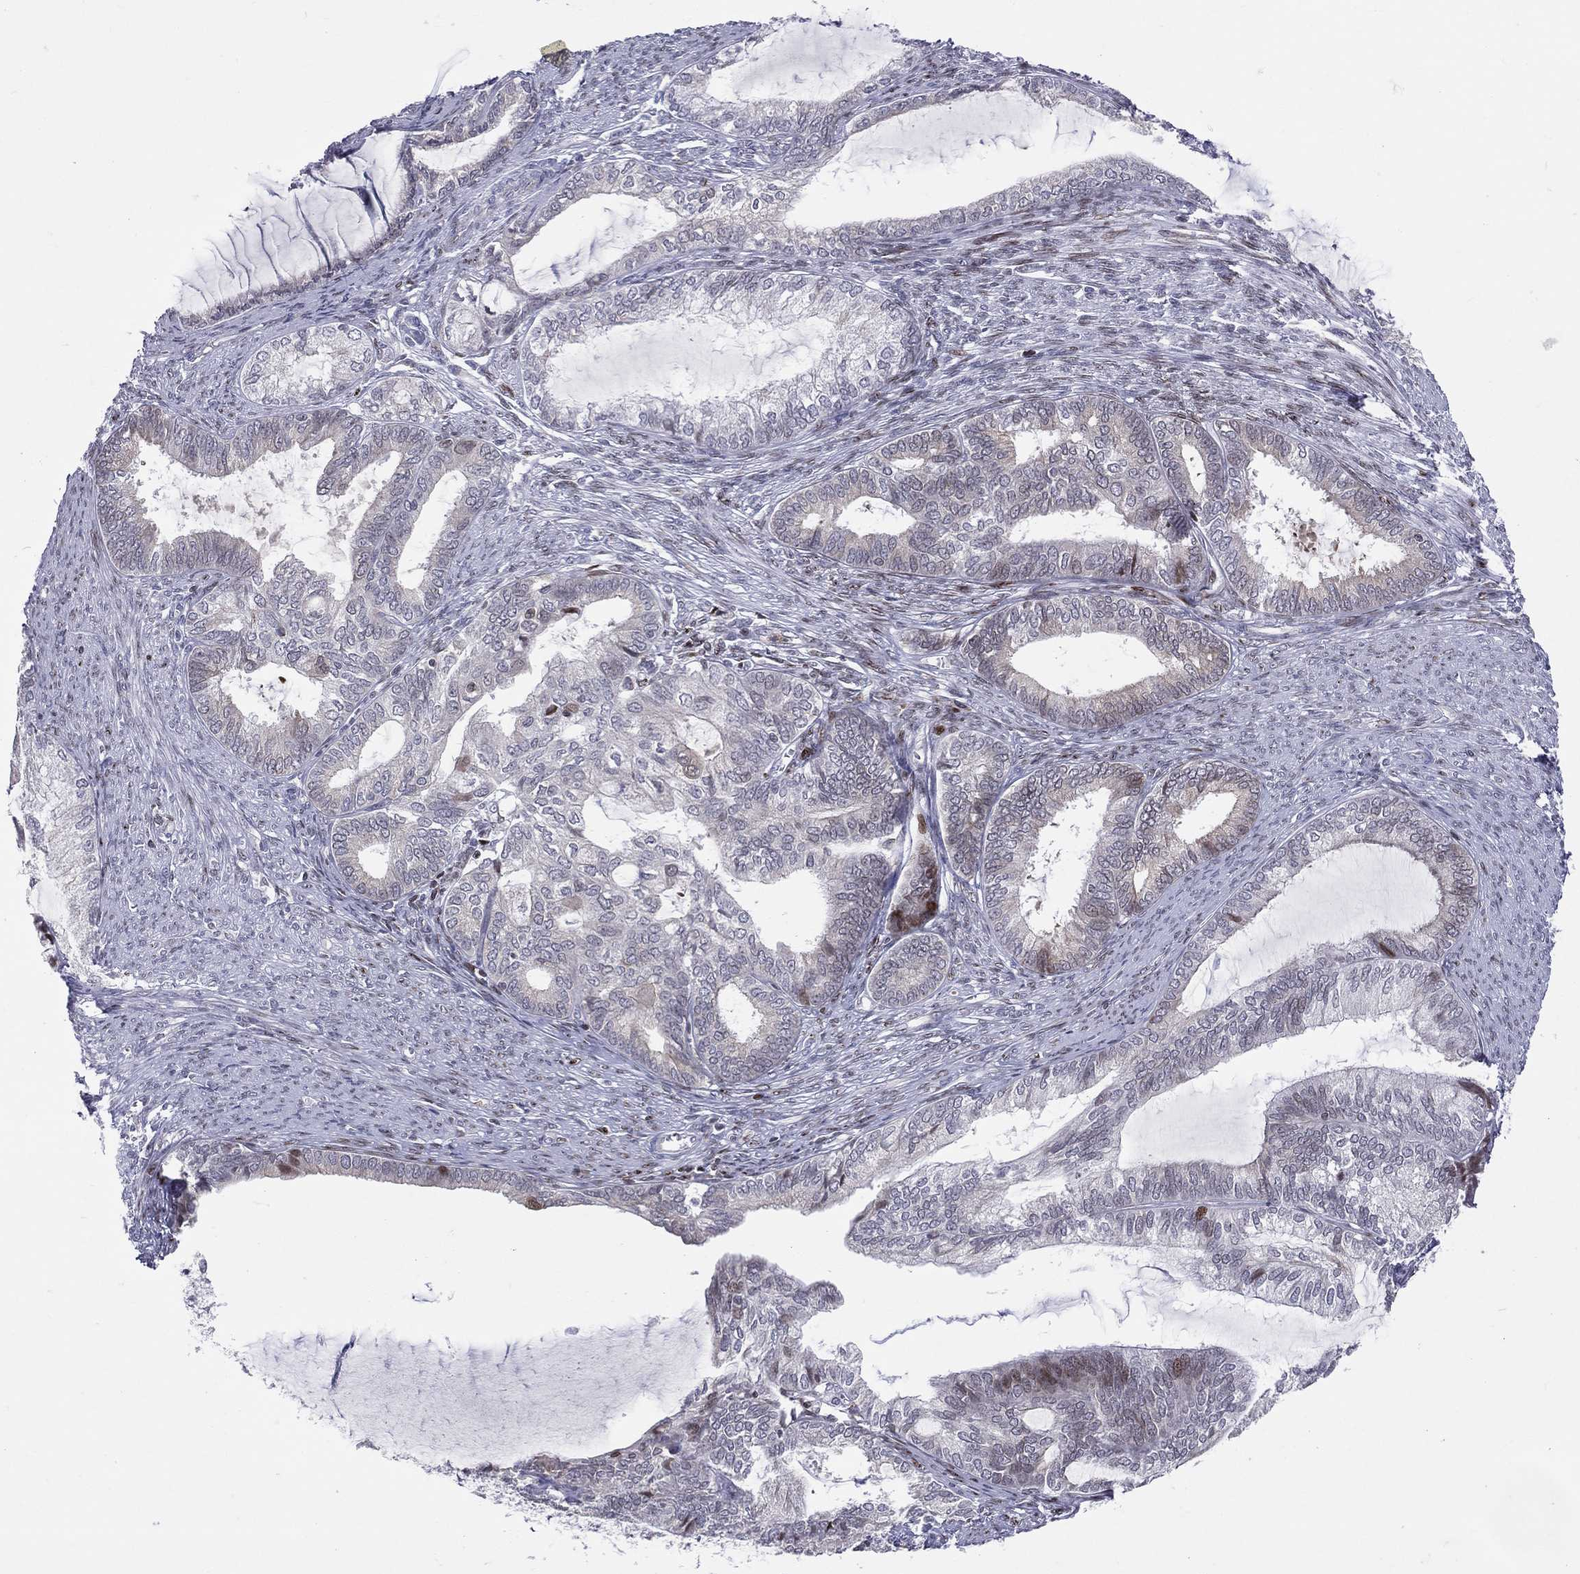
{"staining": {"intensity": "moderate", "quantity": "<25%", "location": "nuclear"}, "tissue": "endometrial cancer", "cell_type": "Tumor cells", "image_type": "cancer", "snomed": [{"axis": "morphology", "description": "Adenocarcinoma, NOS"}, {"axis": "topography", "description": "Endometrium"}], "caption": "Endometrial cancer stained with a protein marker exhibits moderate staining in tumor cells.", "gene": "DBF4B", "patient": {"sex": "female", "age": 86}}